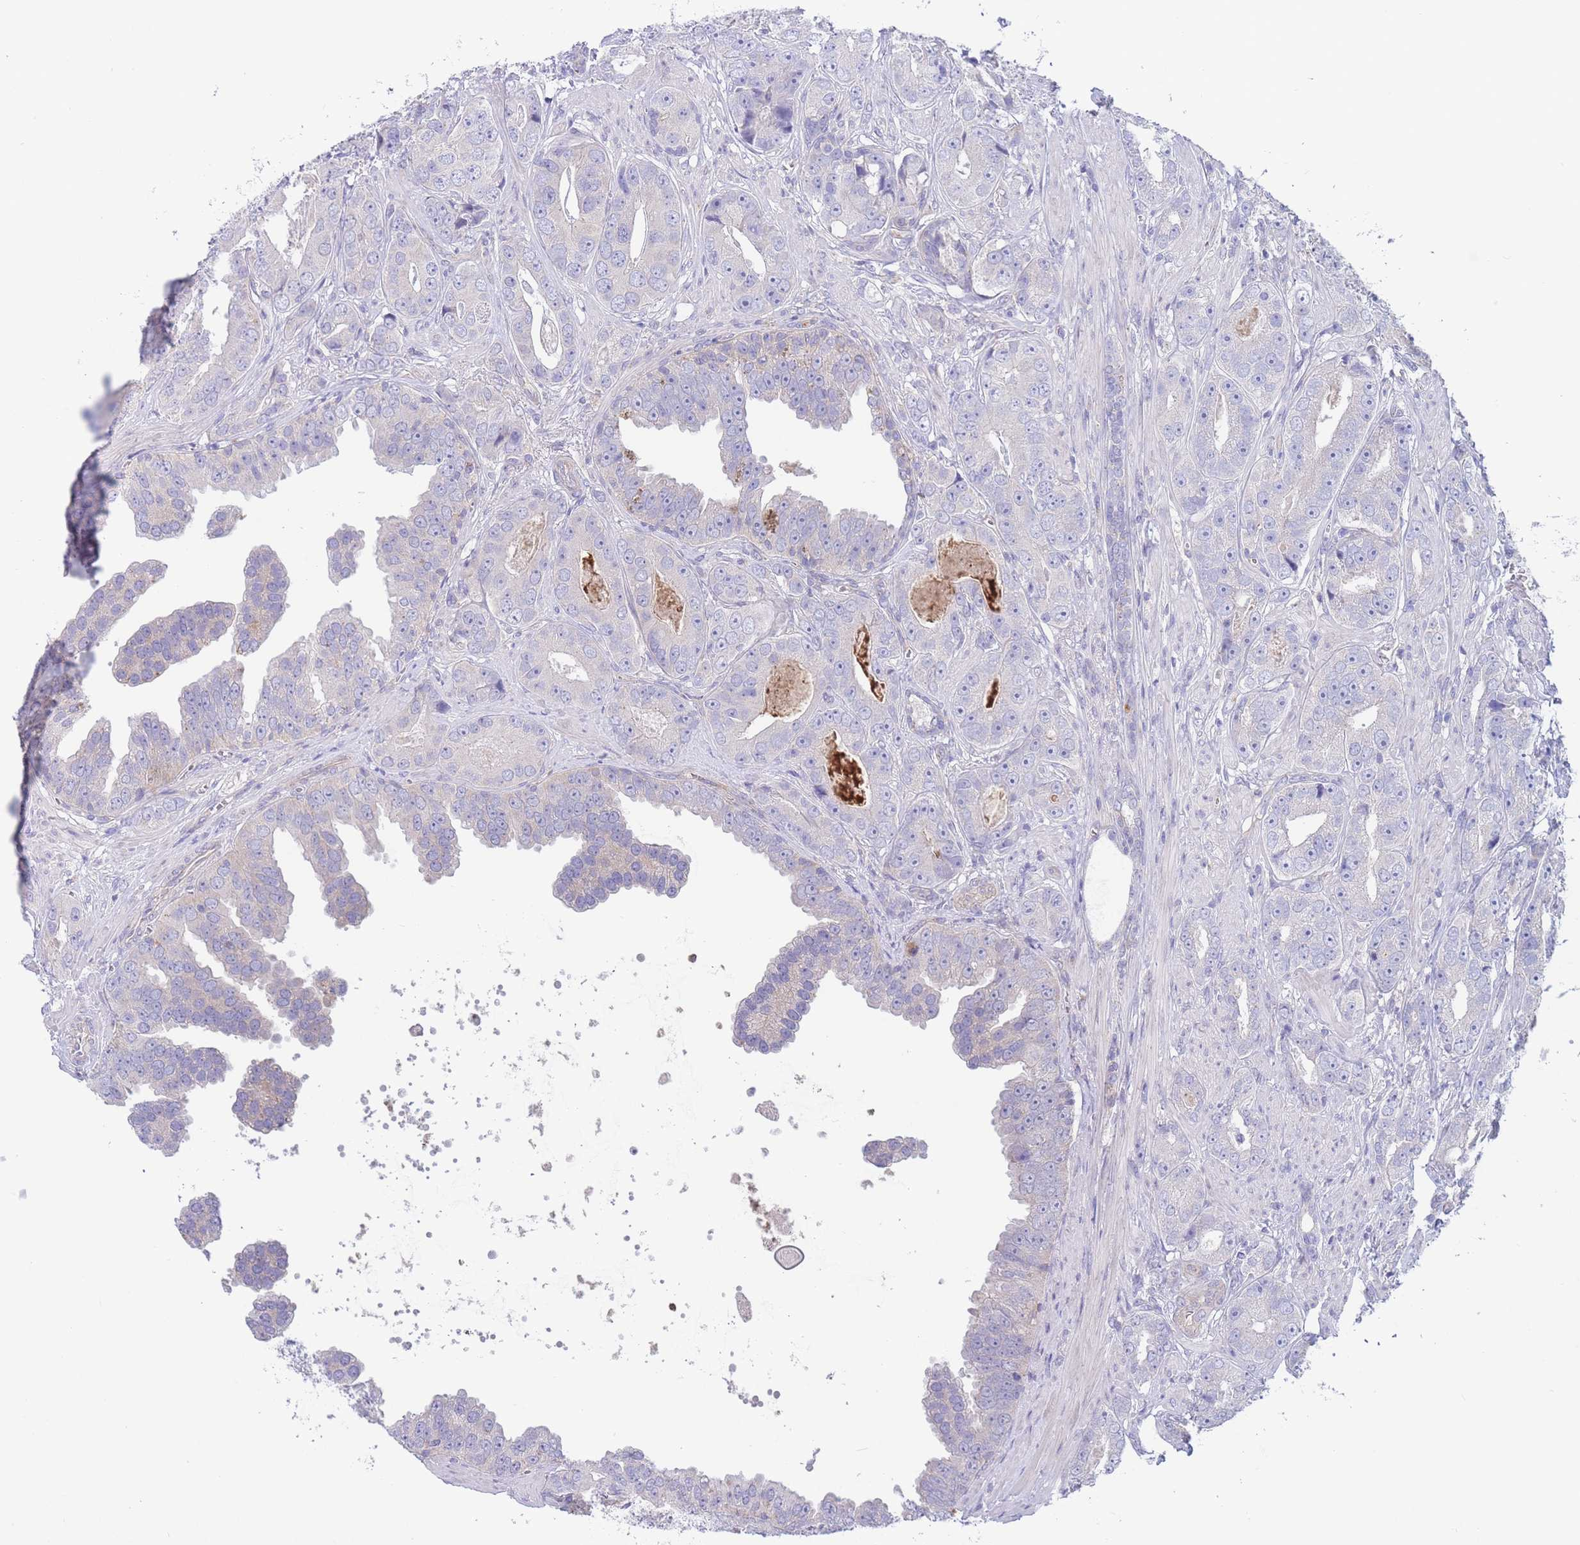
{"staining": {"intensity": "negative", "quantity": "none", "location": "none"}, "tissue": "prostate cancer", "cell_type": "Tumor cells", "image_type": "cancer", "snomed": [{"axis": "morphology", "description": "Adenocarcinoma, High grade"}, {"axis": "topography", "description": "Prostate"}], "caption": "Prostate high-grade adenocarcinoma stained for a protein using immunohistochemistry (IHC) exhibits no staining tumor cells.", "gene": "ALS2CL", "patient": {"sex": "male", "age": 71}}